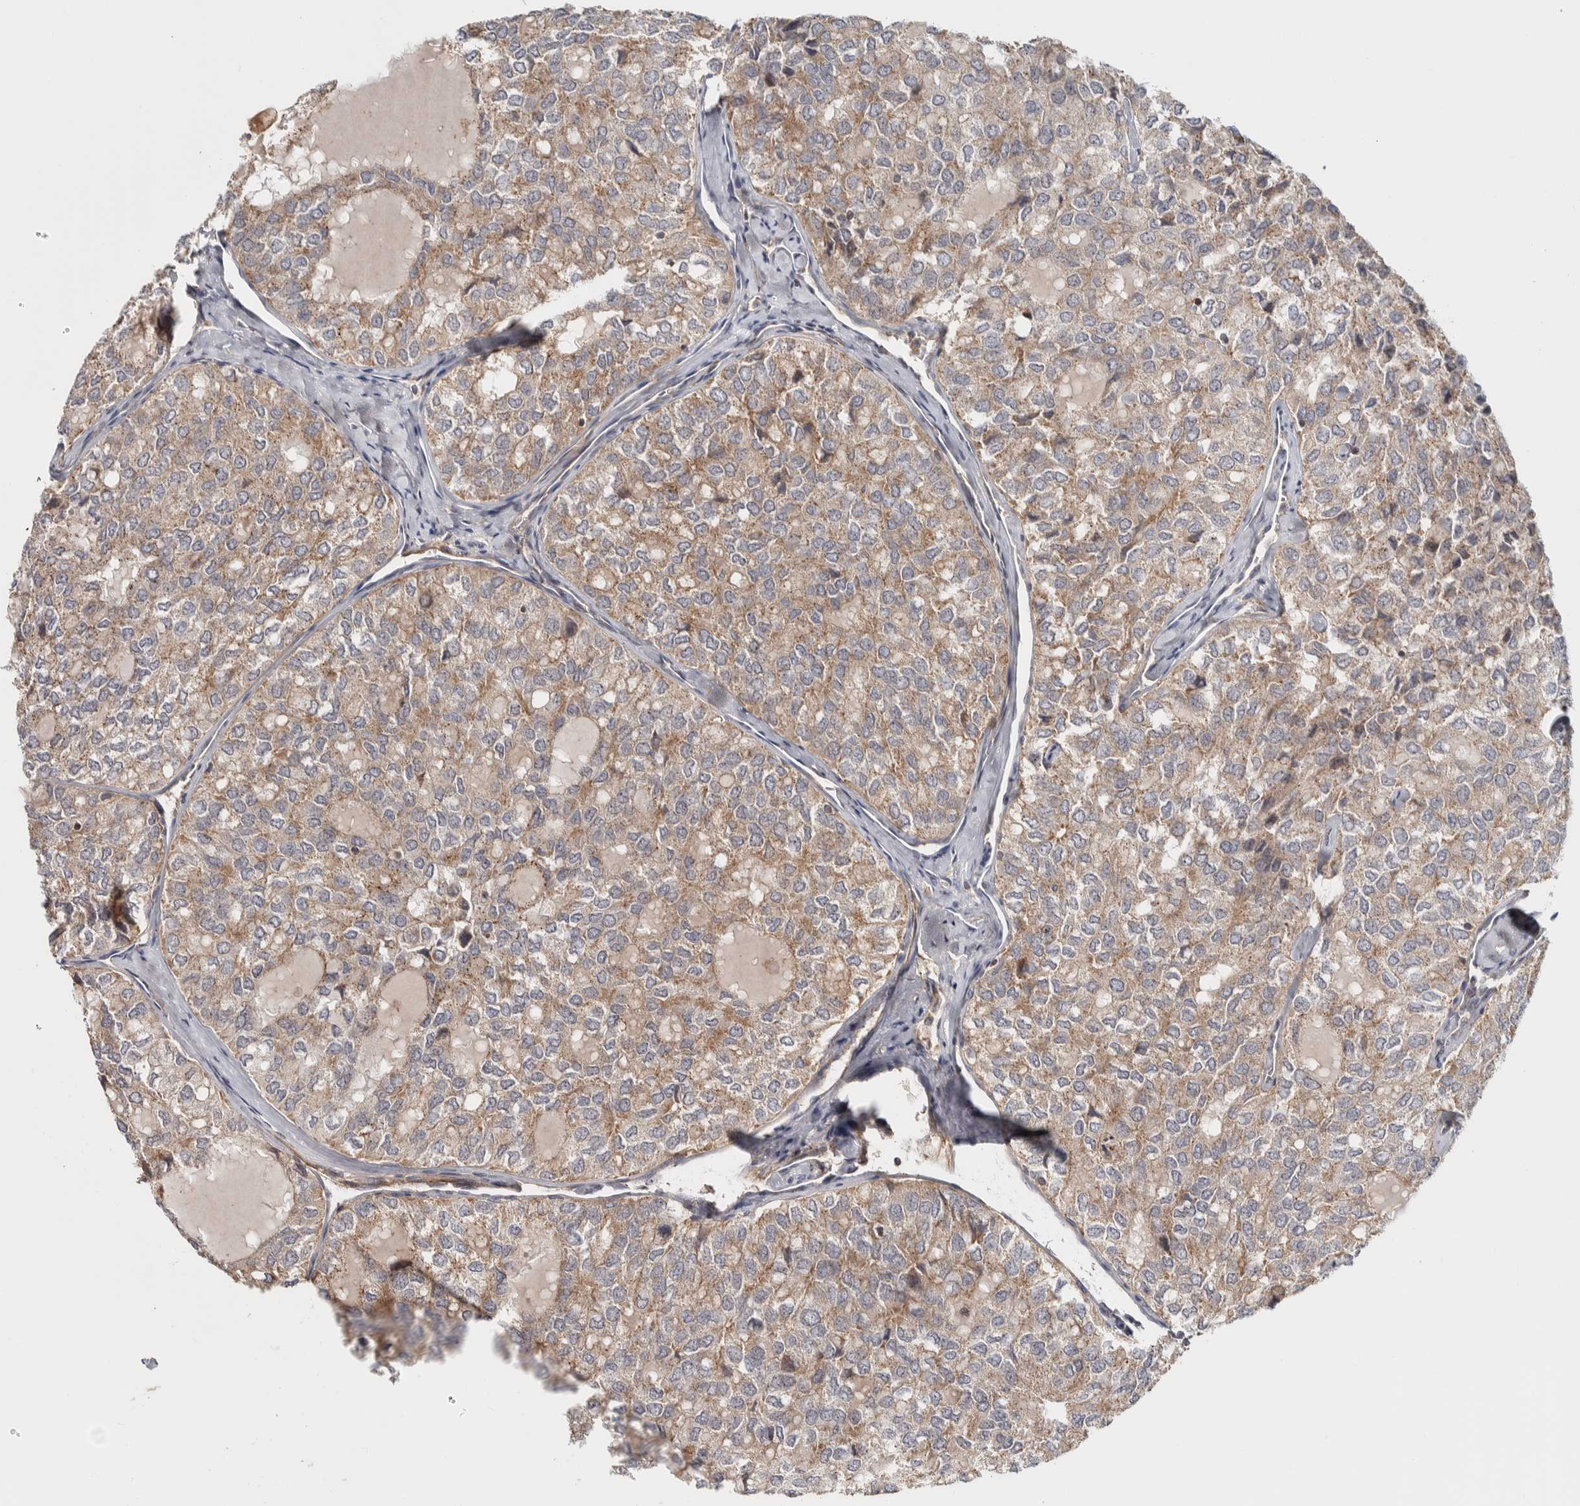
{"staining": {"intensity": "moderate", "quantity": ">75%", "location": "cytoplasmic/membranous"}, "tissue": "thyroid cancer", "cell_type": "Tumor cells", "image_type": "cancer", "snomed": [{"axis": "morphology", "description": "Follicular adenoma carcinoma, NOS"}, {"axis": "topography", "description": "Thyroid gland"}], "caption": "Thyroid cancer stained with a protein marker demonstrates moderate staining in tumor cells.", "gene": "CHMP4C", "patient": {"sex": "male", "age": 75}}